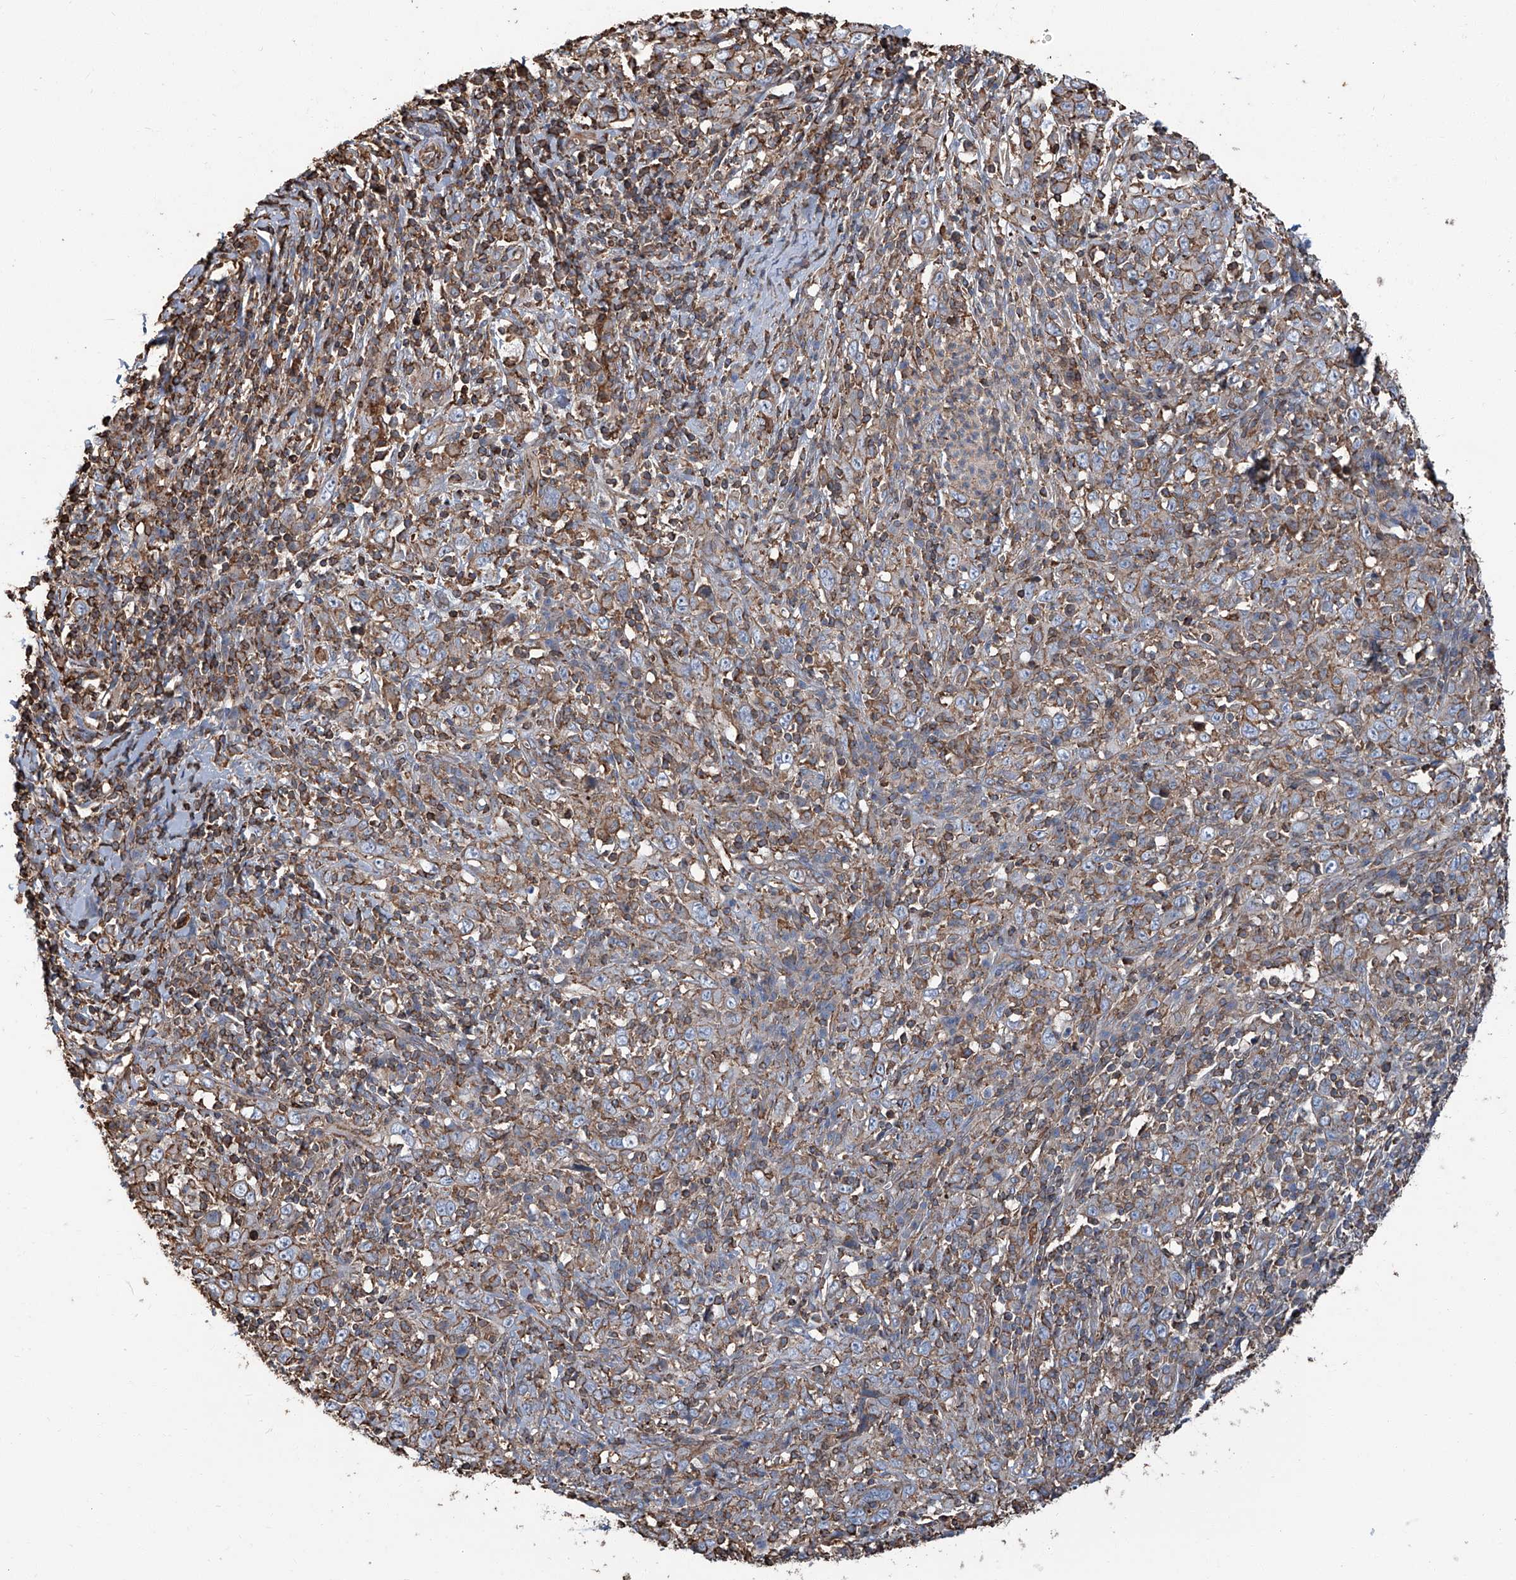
{"staining": {"intensity": "weak", "quantity": "<25%", "location": "cytoplasmic/membranous"}, "tissue": "cervical cancer", "cell_type": "Tumor cells", "image_type": "cancer", "snomed": [{"axis": "morphology", "description": "Squamous cell carcinoma, NOS"}, {"axis": "topography", "description": "Cervix"}], "caption": "The immunohistochemistry photomicrograph has no significant expression in tumor cells of squamous cell carcinoma (cervical) tissue.", "gene": "PIEZO2", "patient": {"sex": "female", "age": 46}}